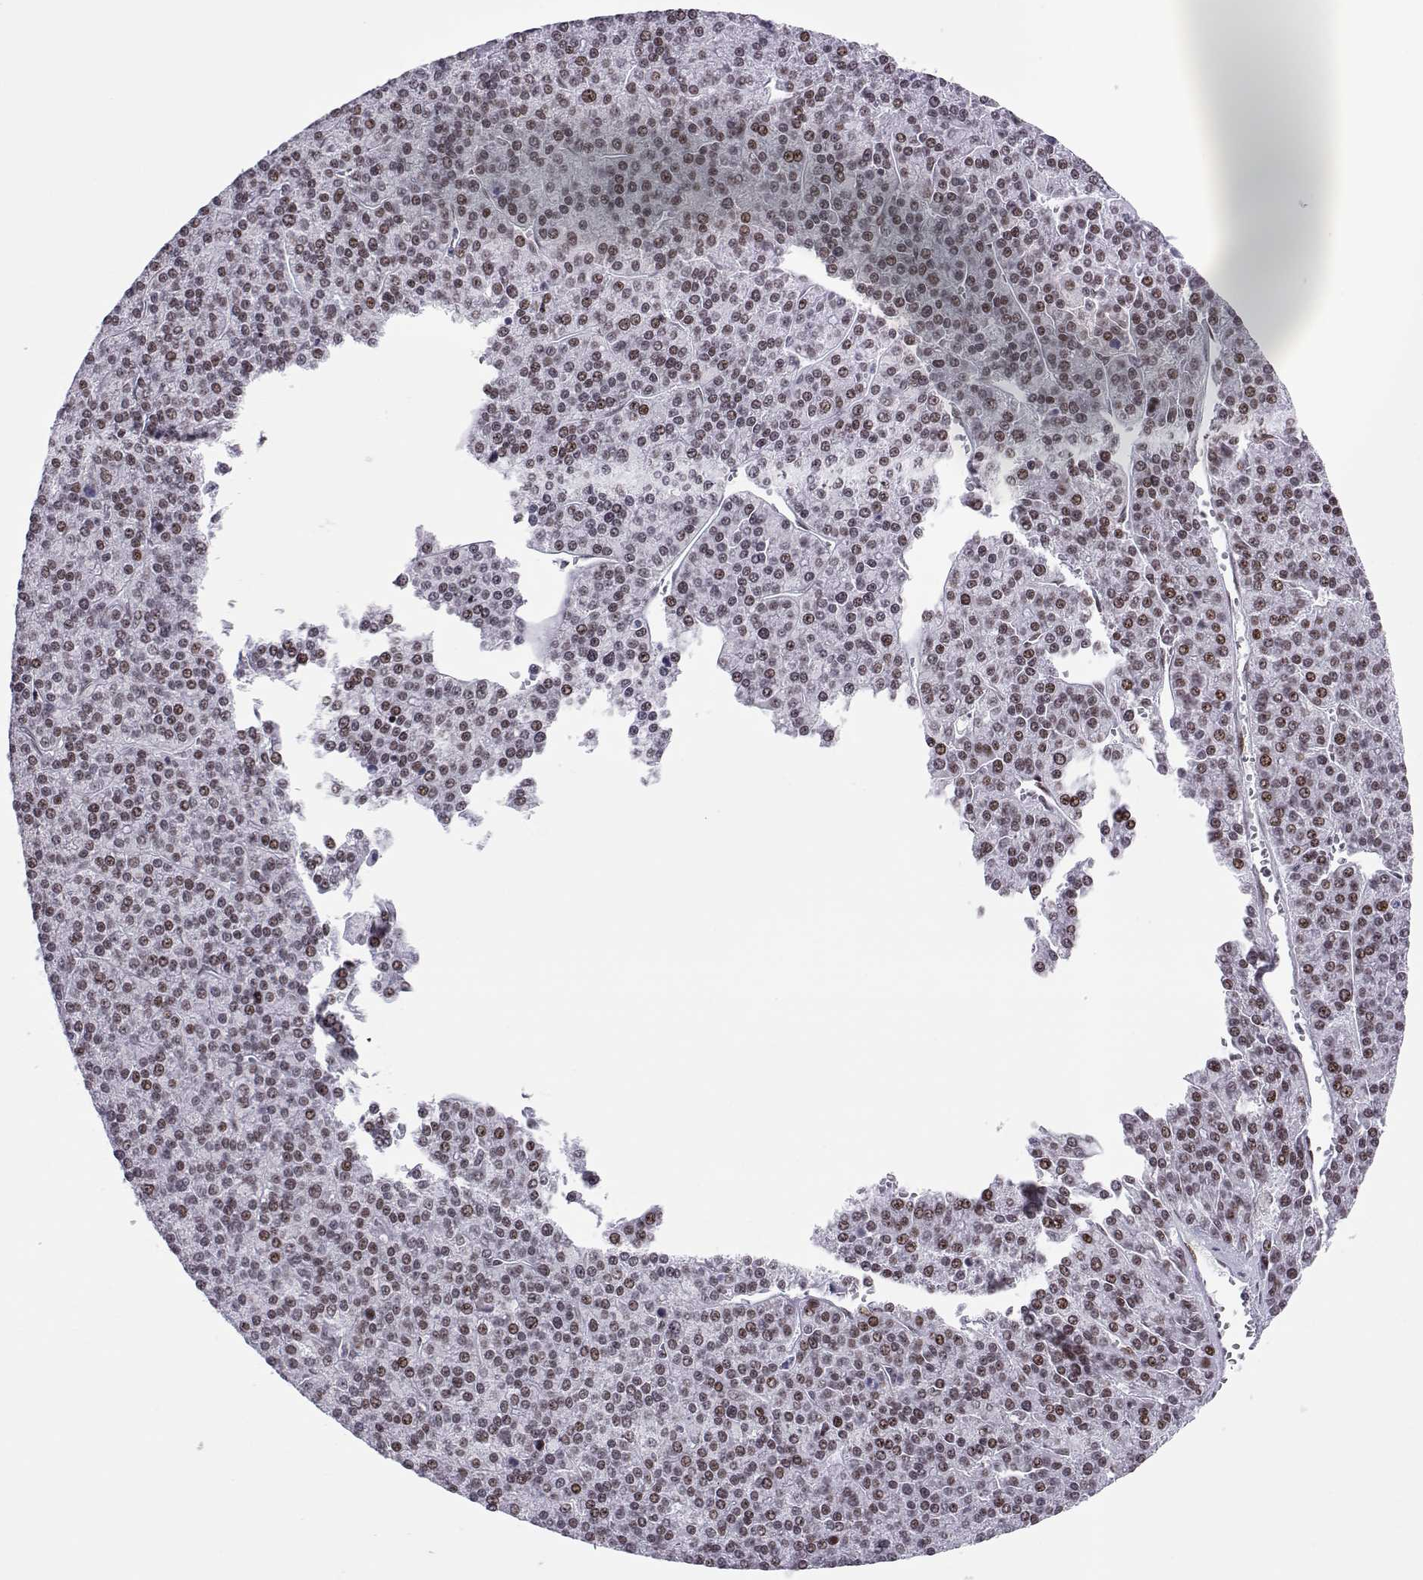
{"staining": {"intensity": "weak", "quantity": ">75%", "location": "nuclear"}, "tissue": "liver cancer", "cell_type": "Tumor cells", "image_type": "cancer", "snomed": [{"axis": "morphology", "description": "Carcinoma, Hepatocellular, NOS"}, {"axis": "topography", "description": "Liver"}], "caption": "Liver cancer stained with DAB (3,3'-diaminobenzidine) immunohistochemistry shows low levels of weak nuclear staining in approximately >75% of tumor cells. (Stains: DAB in brown, nuclei in blue, Microscopy: brightfield microscopy at high magnification).", "gene": "SIX6", "patient": {"sex": "female", "age": 58}}